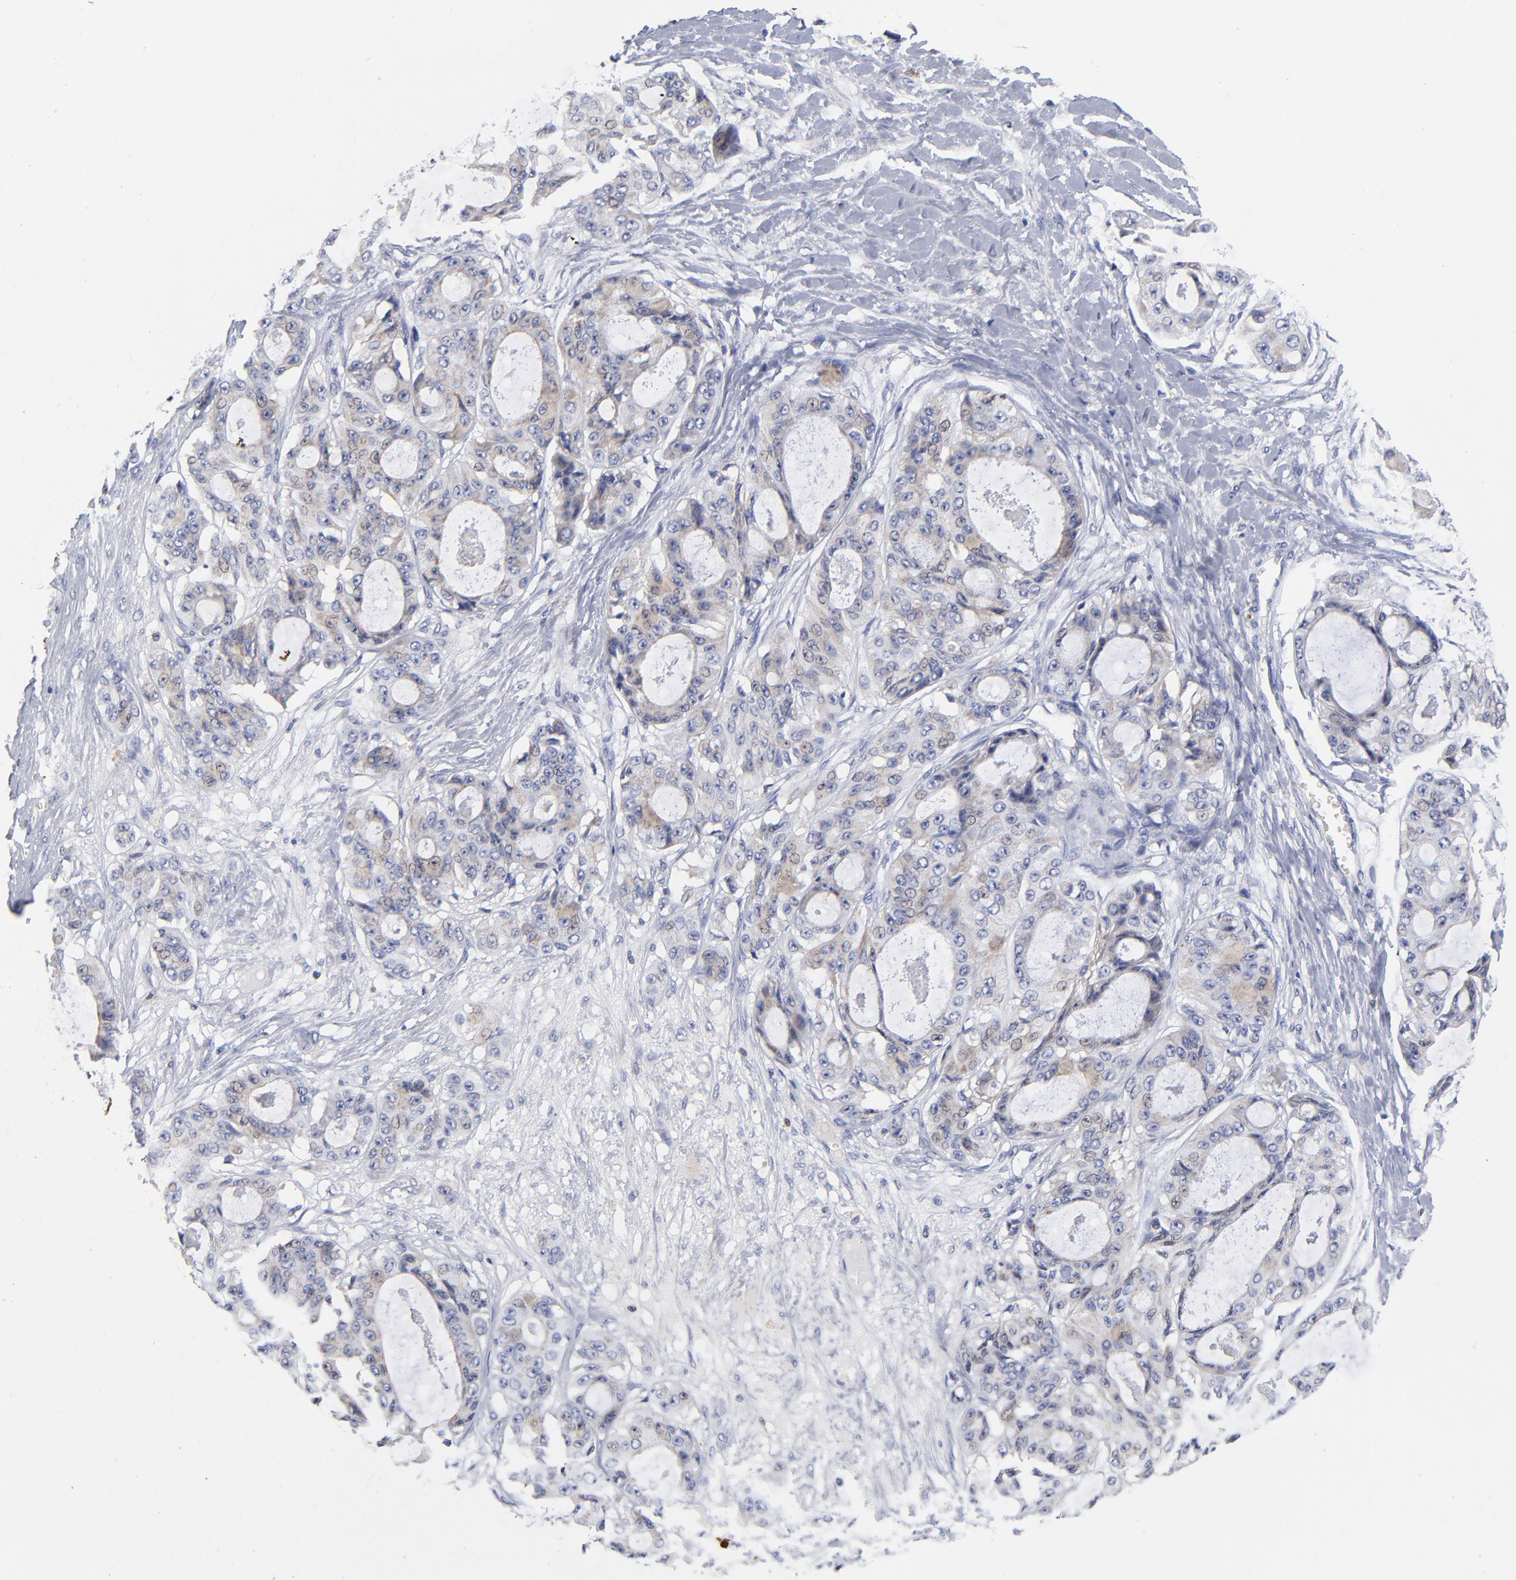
{"staining": {"intensity": "moderate", "quantity": "25%-75%", "location": "cytoplasmic/membranous"}, "tissue": "ovarian cancer", "cell_type": "Tumor cells", "image_type": "cancer", "snomed": [{"axis": "morphology", "description": "Carcinoma, endometroid"}, {"axis": "topography", "description": "Ovary"}], "caption": "Brown immunohistochemical staining in endometroid carcinoma (ovarian) demonstrates moderate cytoplasmic/membranous staining in approximately 25%-75% of tumor cells.", "gene": "PTP4A1", "patient": {"sex": "female", "age": 61}}